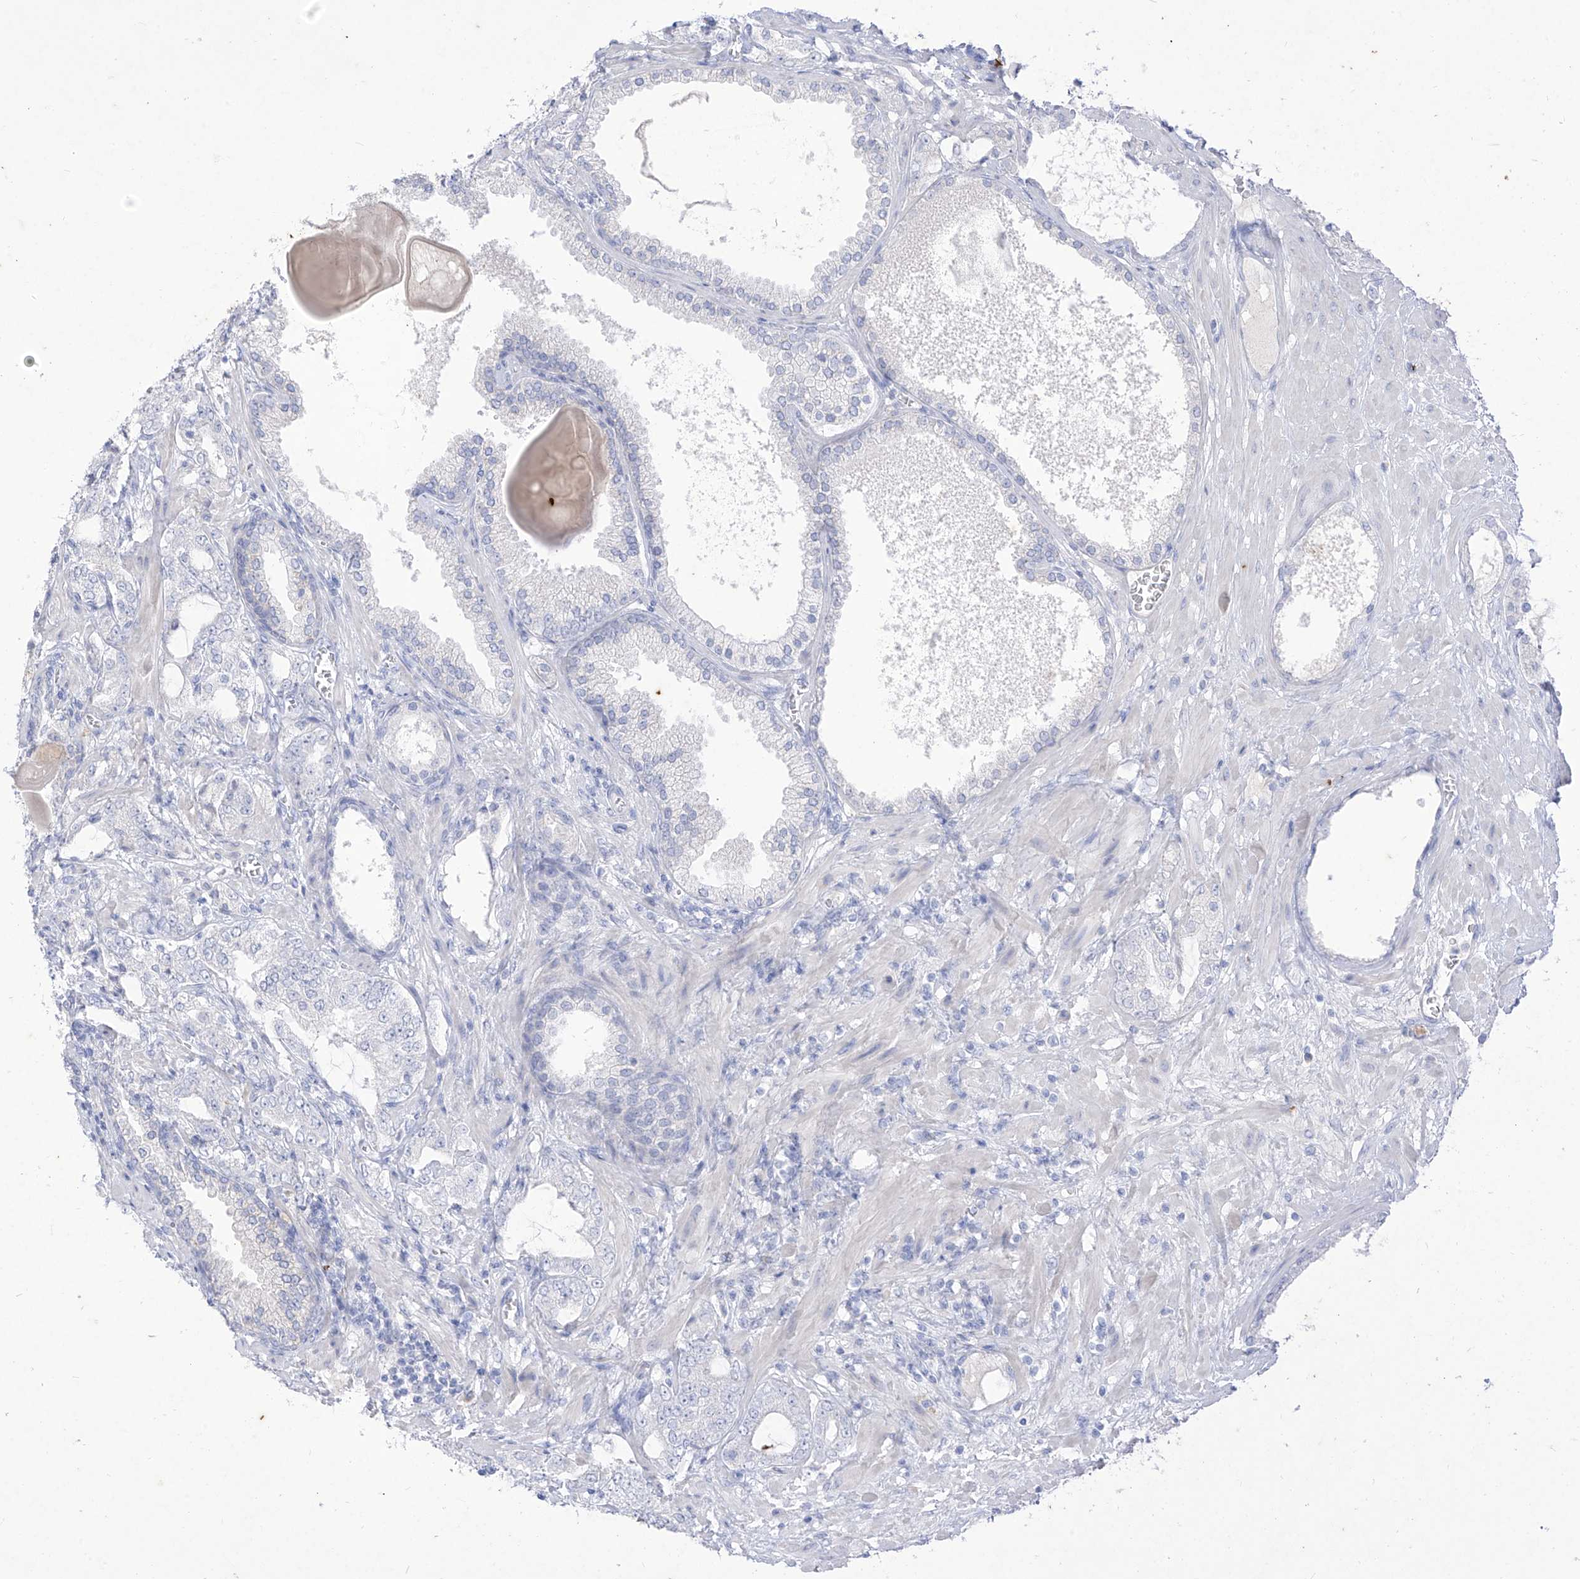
{"staining": {"intensity": "negative", "quantity": "none", "location": "none"}, "tissue": "prostate cancer", "cell_type": "Tumor cells", "image_type": "cancer", "snomed": [{"axis": "morphology", "description": "Adenocarcinoma, High grade"}, {"axis": "topography", "description": "Prostate"}], "caption": "Photomicrograph shows no protein positivity in tumor cells of high-grade adenocarcinoma (prostate) tissue.", "gene": "TGM4", "patient": {"sex": "male", "age": 64}}